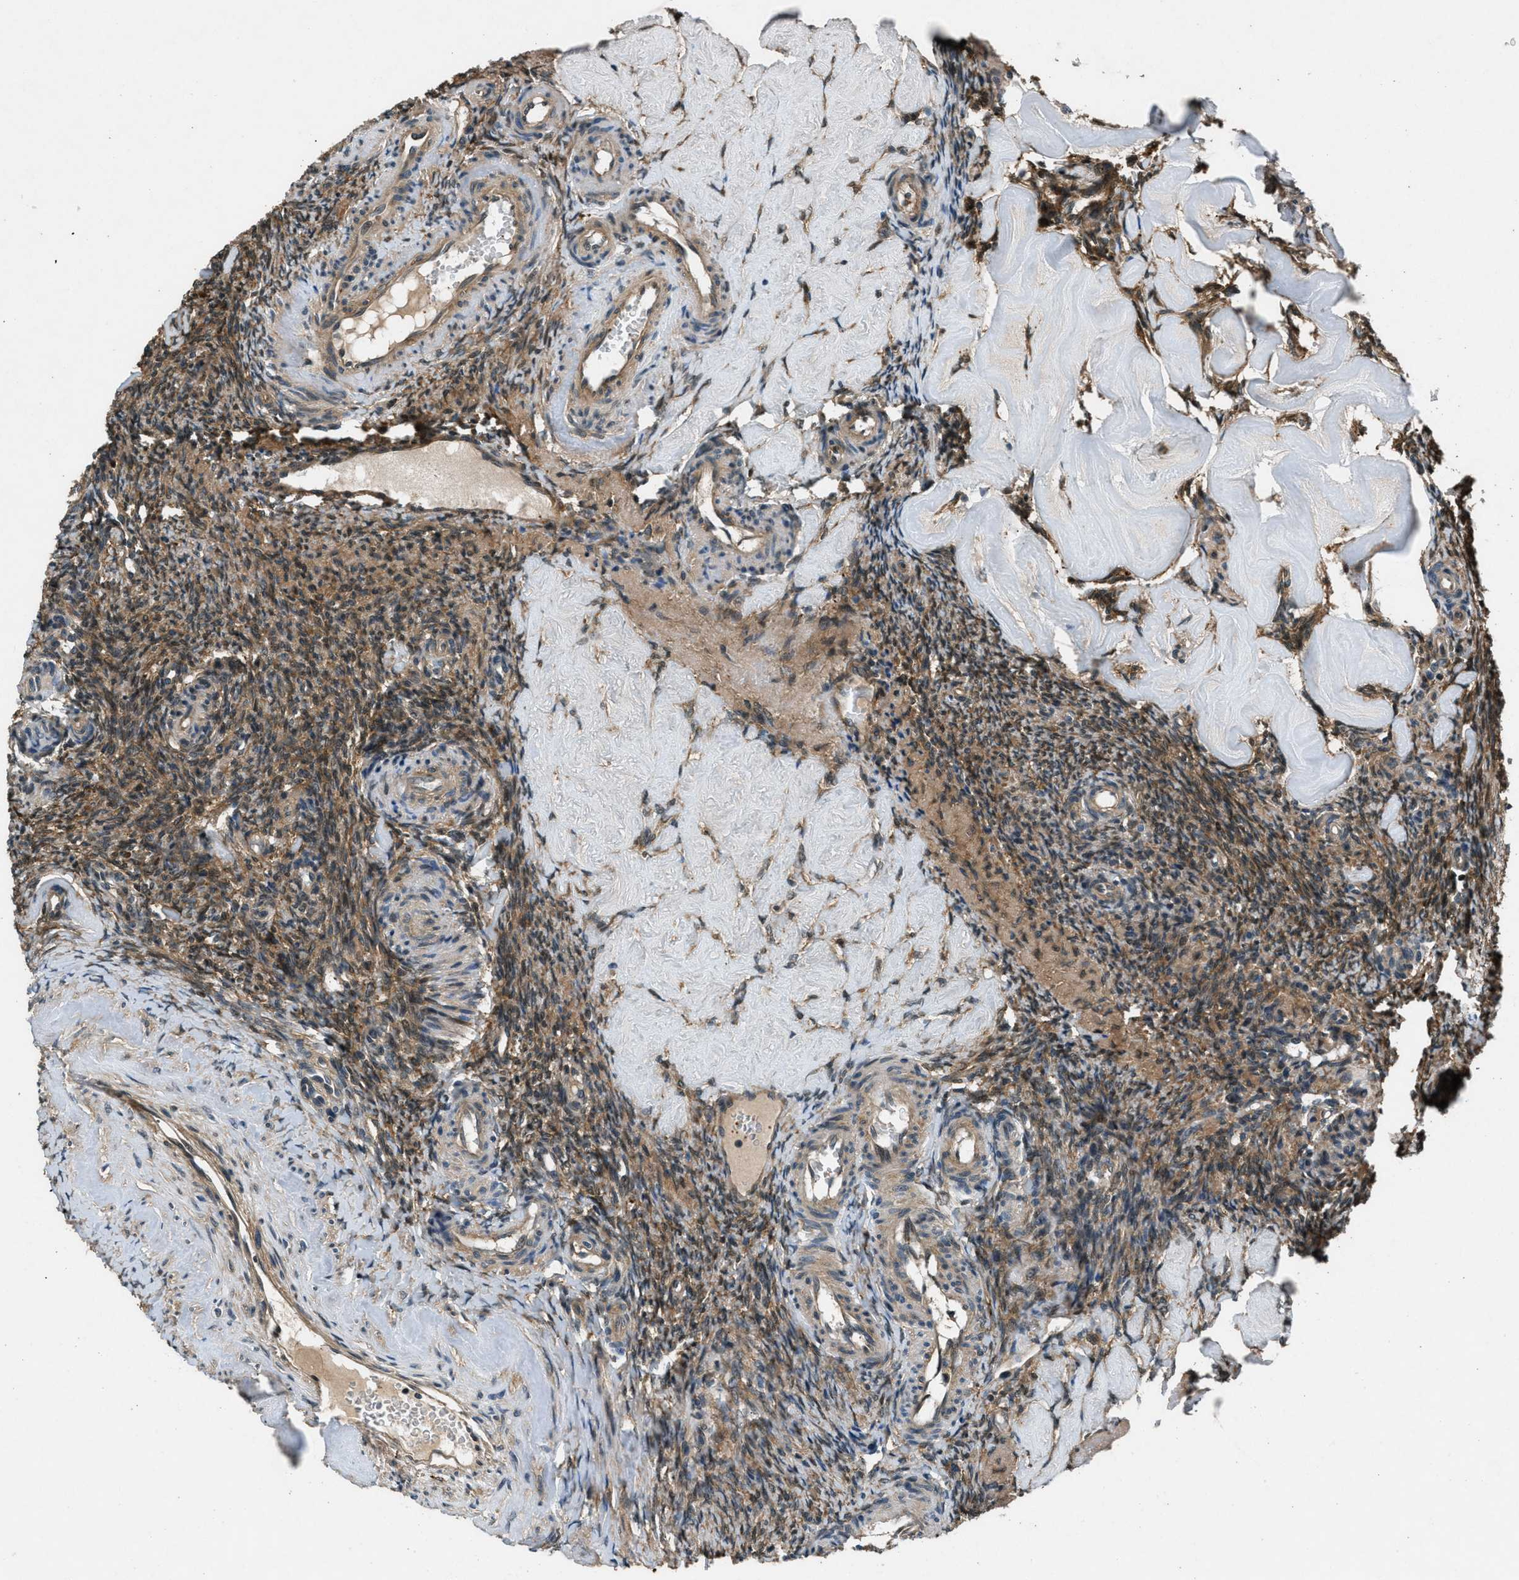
{"staining": {"intensity": "moderate", "quantity": ">75%", "location": "cytoplasmic/membranous,nuclear"}, "tissue": "ovary", "cell_type": "Ovarian stroma cells", "image_type": "normal", "snomed": [{"axis": "morphology", "description": "Normal tissue, NOS"}, {"axis": "topography", "description": "Ovary"}], "caption": "Brown immunohistochemical staining in normal ovary shows moderate cytoplasmic/membranous,nuclear expression in approximately >75% of ovarian stroma cells.", "gene": "EPSTI1", "patient": {"sex": "female", "age": 41}}